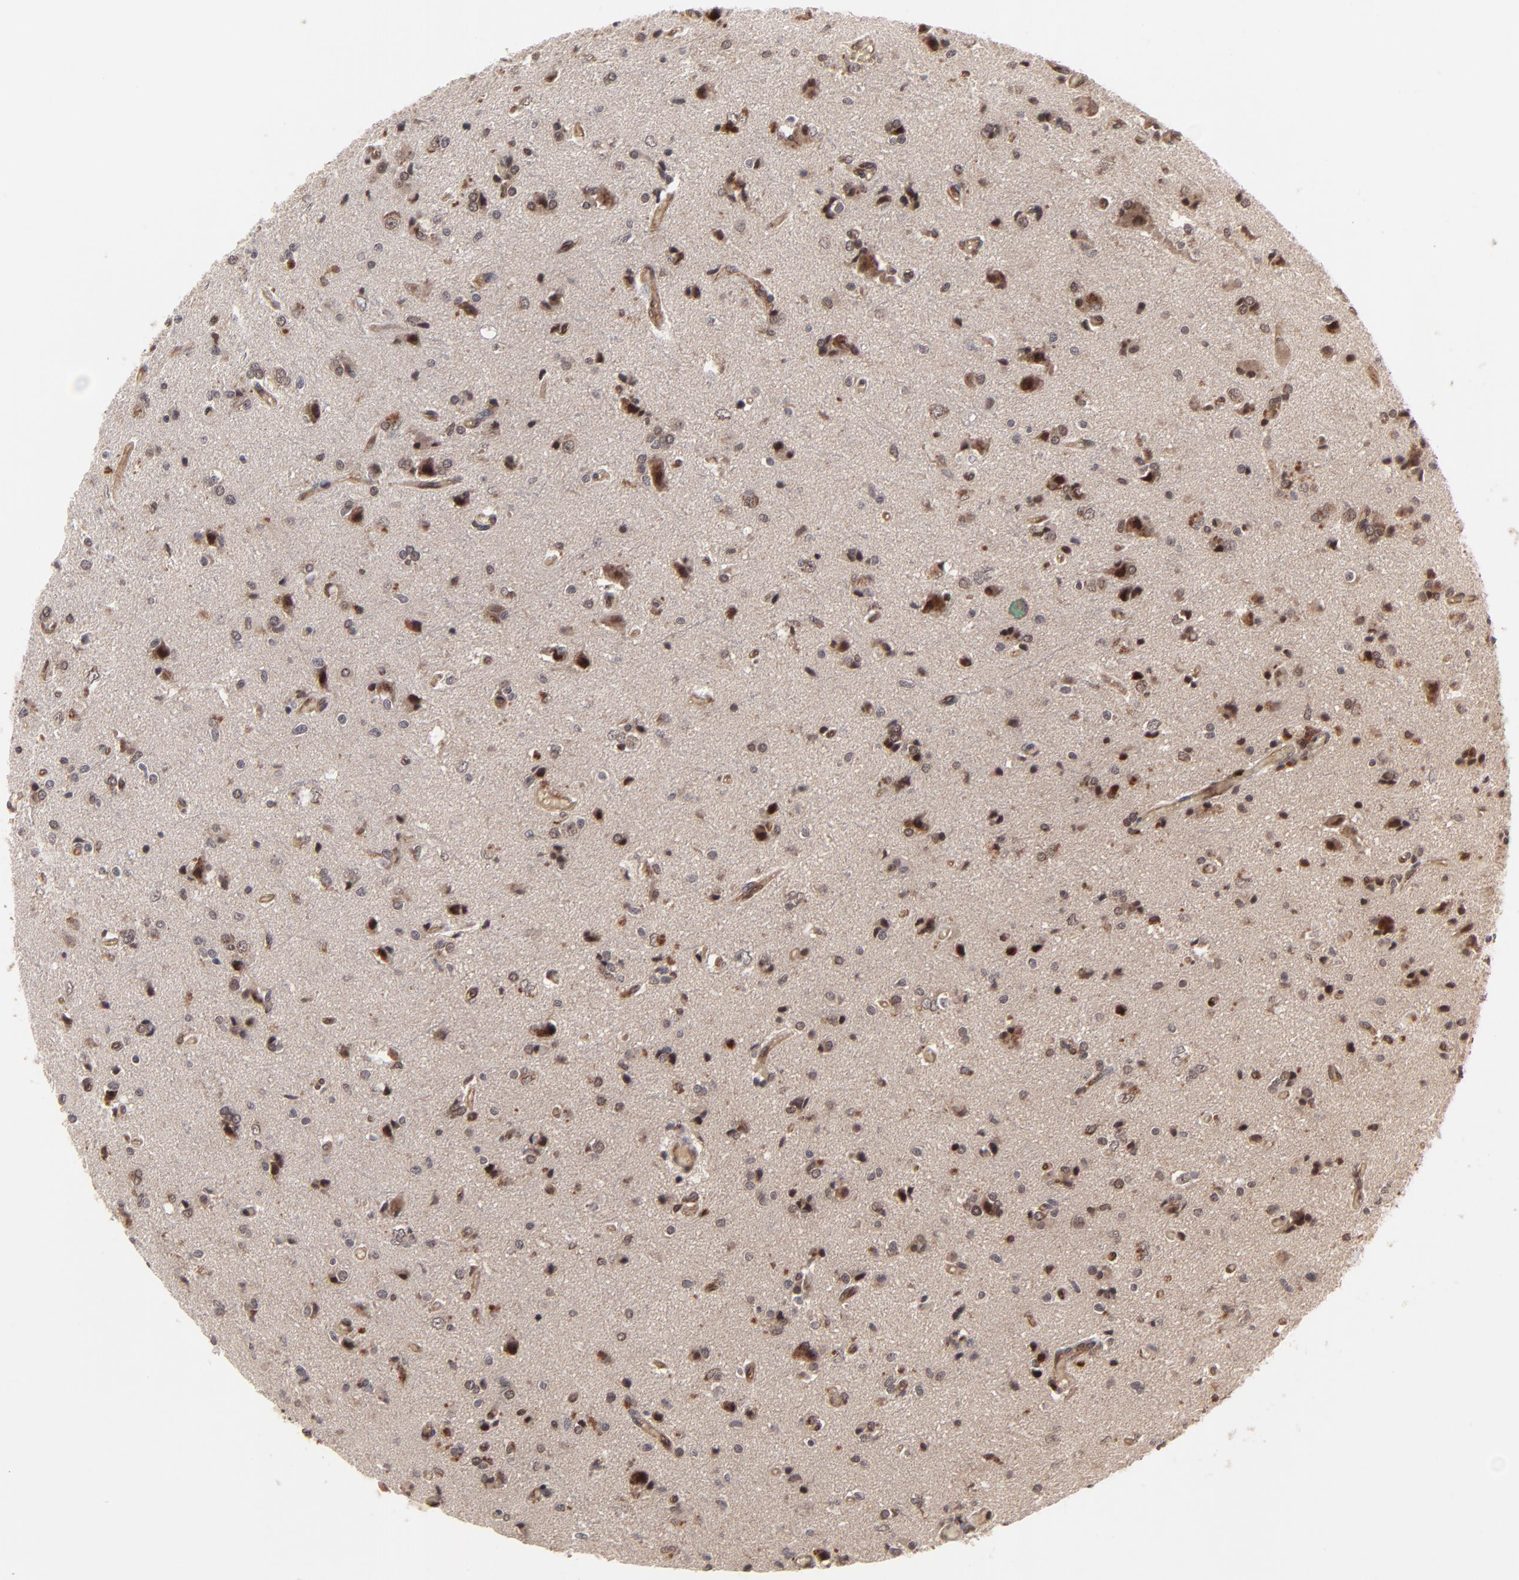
{"staining": {"intensity": "moderate", "quantity": "25%-75%", "location": "cytoplasmic/membranous,nuclear"}, "tissue": "glioma", "cell_type": "Tumor cells", "image_type": "cancer", "snomed": [{"axis": "morphology", "description": "Glioma, malignant, High grade"}, {"axis": "topography", "description": "Brain"}], "caption": "Immunohistochemical staining of malignant high-grade glioma displays medium levels of moderate cytoplasmic/membranous and nuclear protein staining in about 25%-75% of tumor cells. (DAB IHC with brightfield microscopy, high magnification).", "gene": "CASP10", "patient": {"sex": "male", "age": 47}}